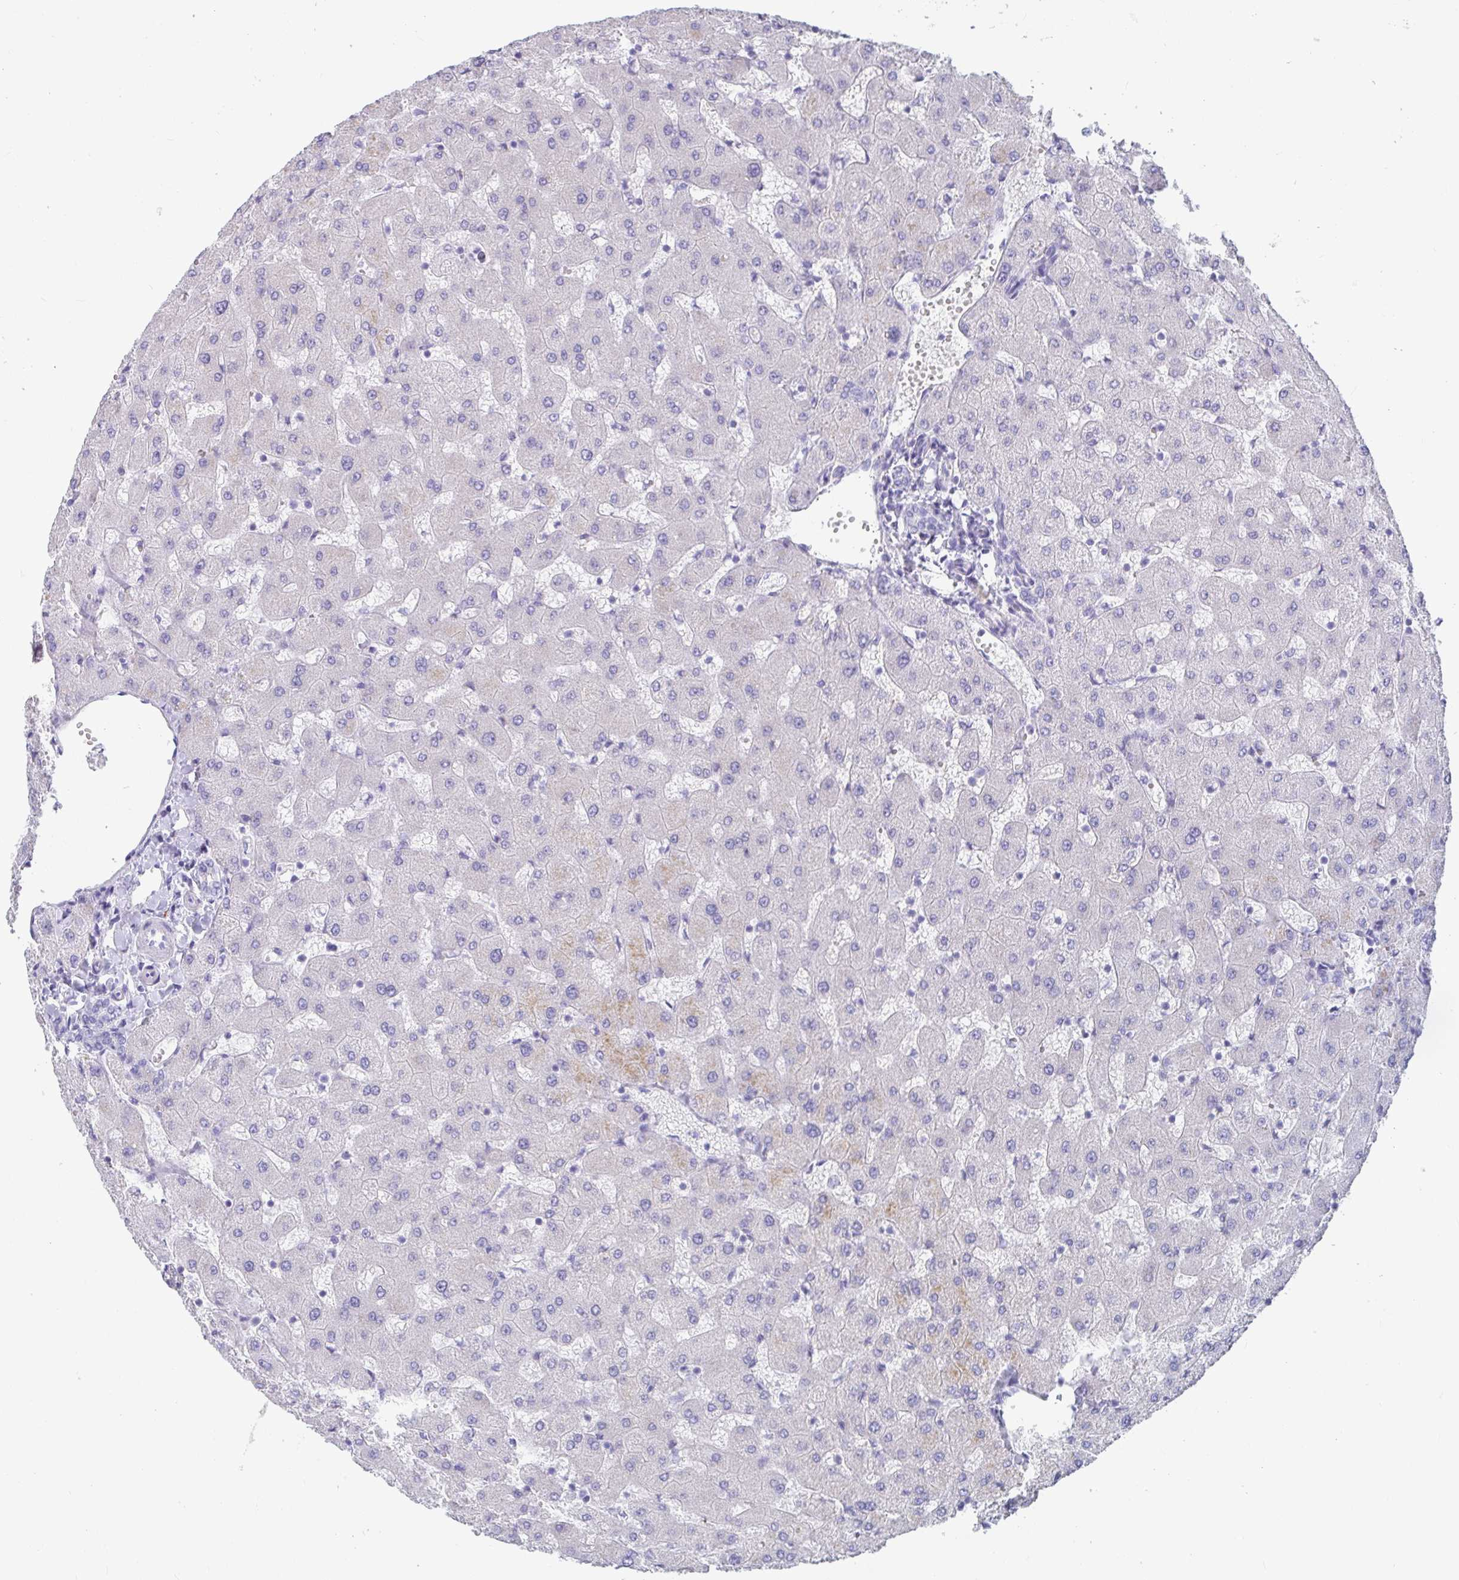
{"staining": {"intensity": "negative", "quantity": "none", "location": "none"}, "tissue": "liver", "cell_type": "Cholangiocytes", "image_type": "normal", "snomed": [{"axis": "morphology", "description": "Normal tissue, NOS"}, {"axis": "topography", "description": "Liver"}], "caption": "IHC of normal liver exhibits no positivity in cholangiocytes. (DAB IHC with hematoxylin counter stain).", "gene": "PLA2G1B", "patient": {"sex": "female", "age": 63}}